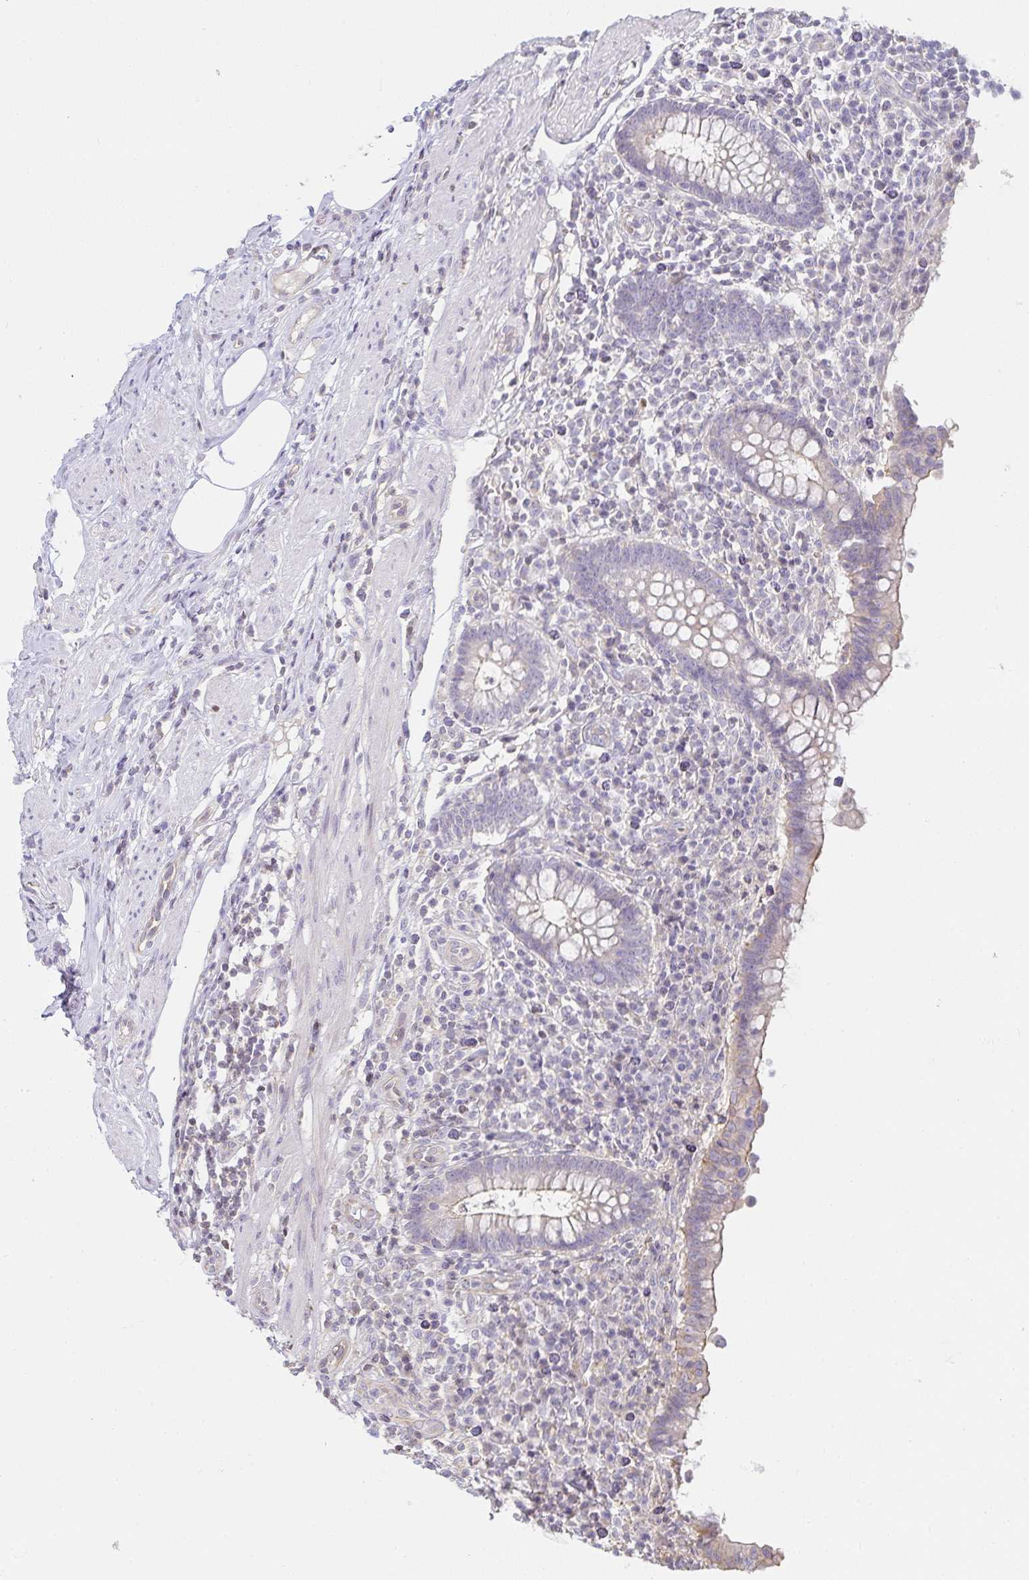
{"staining": {"intensity": "weak", "quantity": "25%-75%", "location": "cytoplasmic/membranous"}, "tissue": "appendix", "cell_type": "Glandular cells", "image_type": "normal", "snomed": [{"axis": "morphology", "description": "Normal tissue, NOS"}, {"axis": "topography", "description": "Appendix"}], "caption": "Immunohistochemistry histopathology image of normal human appendix stained for a protein (brown), which reveals low levels of weak cytoplasmic/membranous expression in about 25%-75% of glandular cells.", "gene": "GATA3", "patient": {"sex": "female", "age": 56}}